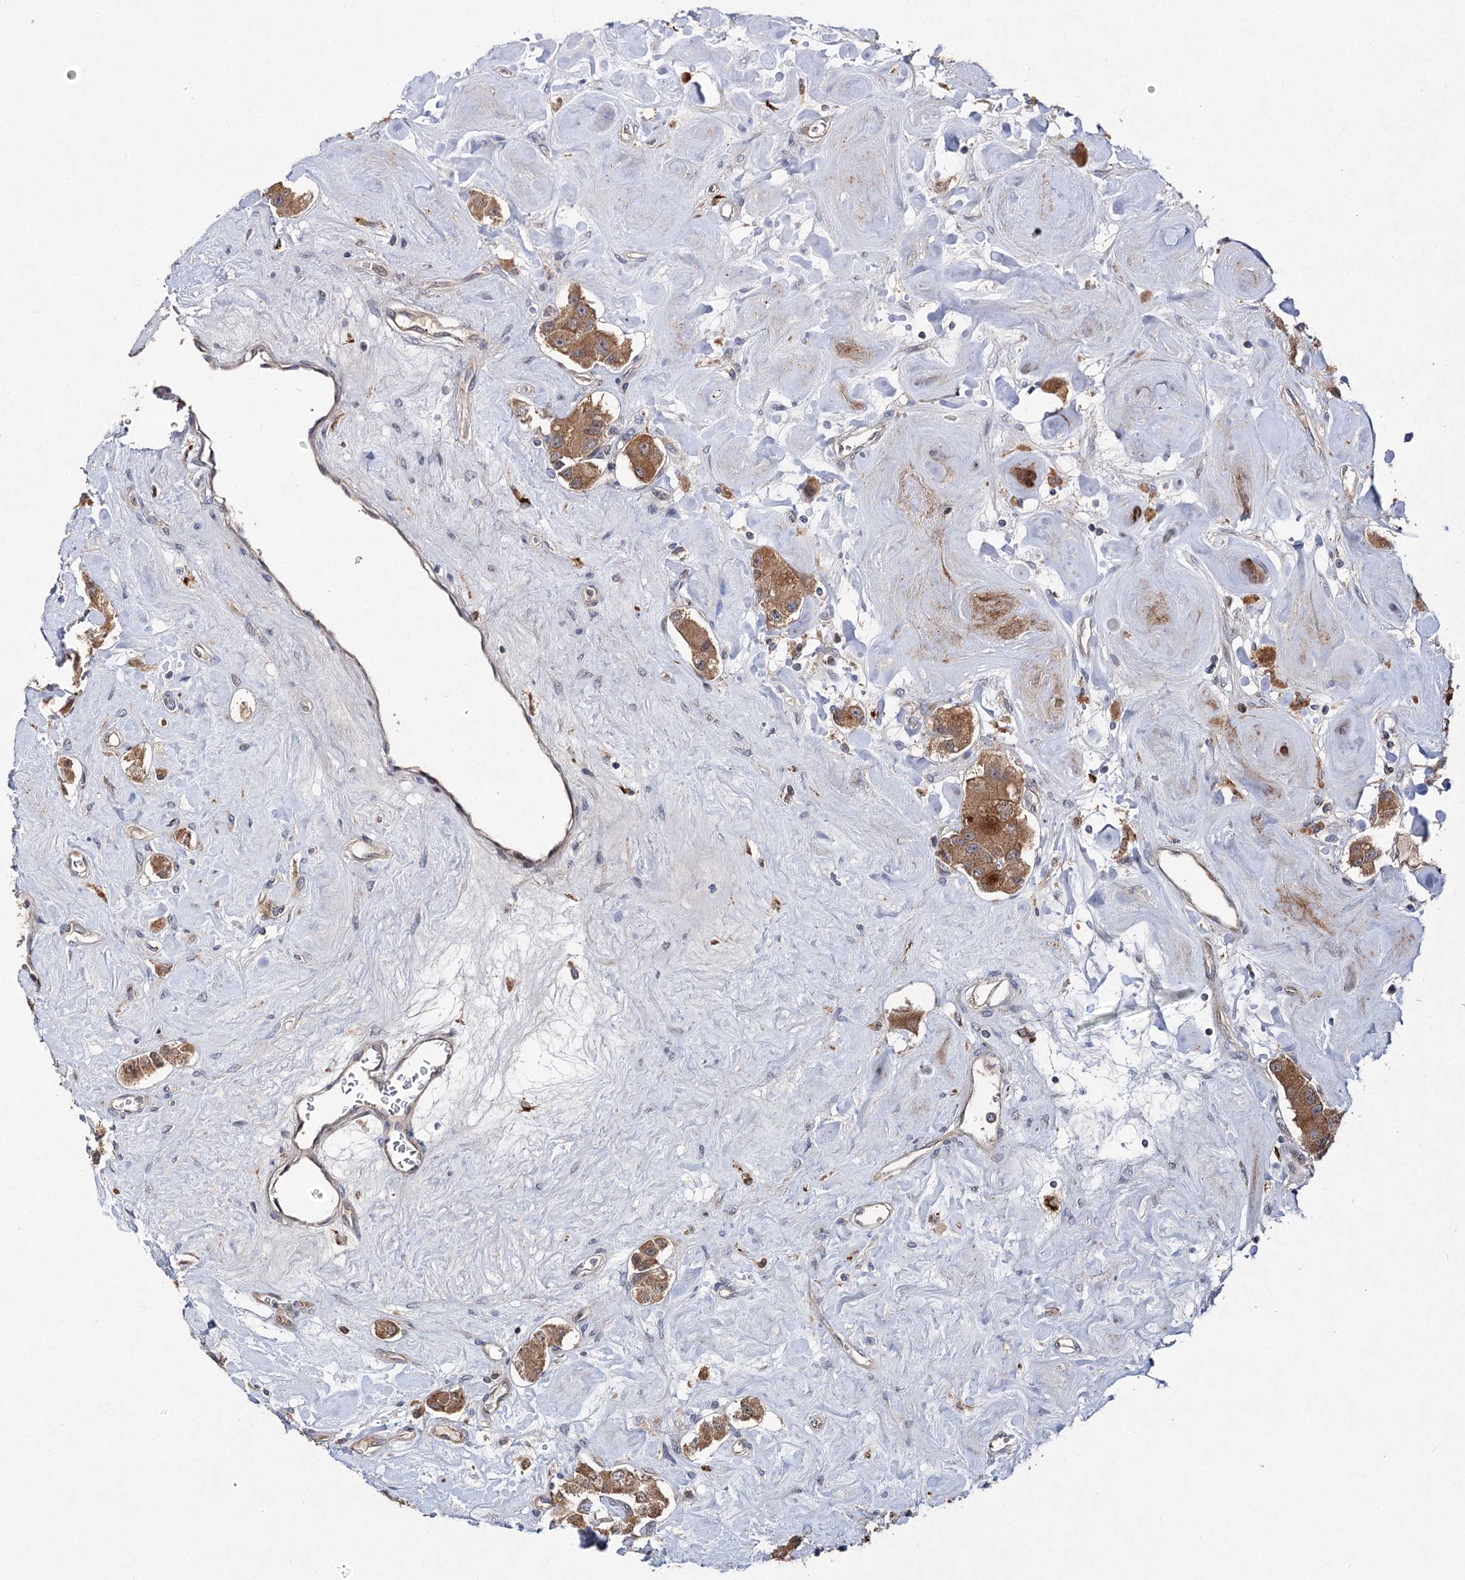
{"staining": {"intensity": "moderate", "quantity": ">75%", "location": "cytoplasmic/membranous"}, "tissue": "carcinoid", "cell_type": "Tumor cells", "image_type": "cancer", "snomed": [{"axis": "morphology", "description": "Carcinoid, malignant, NOS"}, {"axis": "topography", "description": "Pancreas"}], "caption": "Immunohistochemical staining of malignant carcinoid shows moderate cytoplasmic/membranous protein expression in about >75% of tumor cells. (IHC, brightfield microscopy, high magnification).", "gene": "NAA25", "patient": {"sex": "male", "age": 41}}